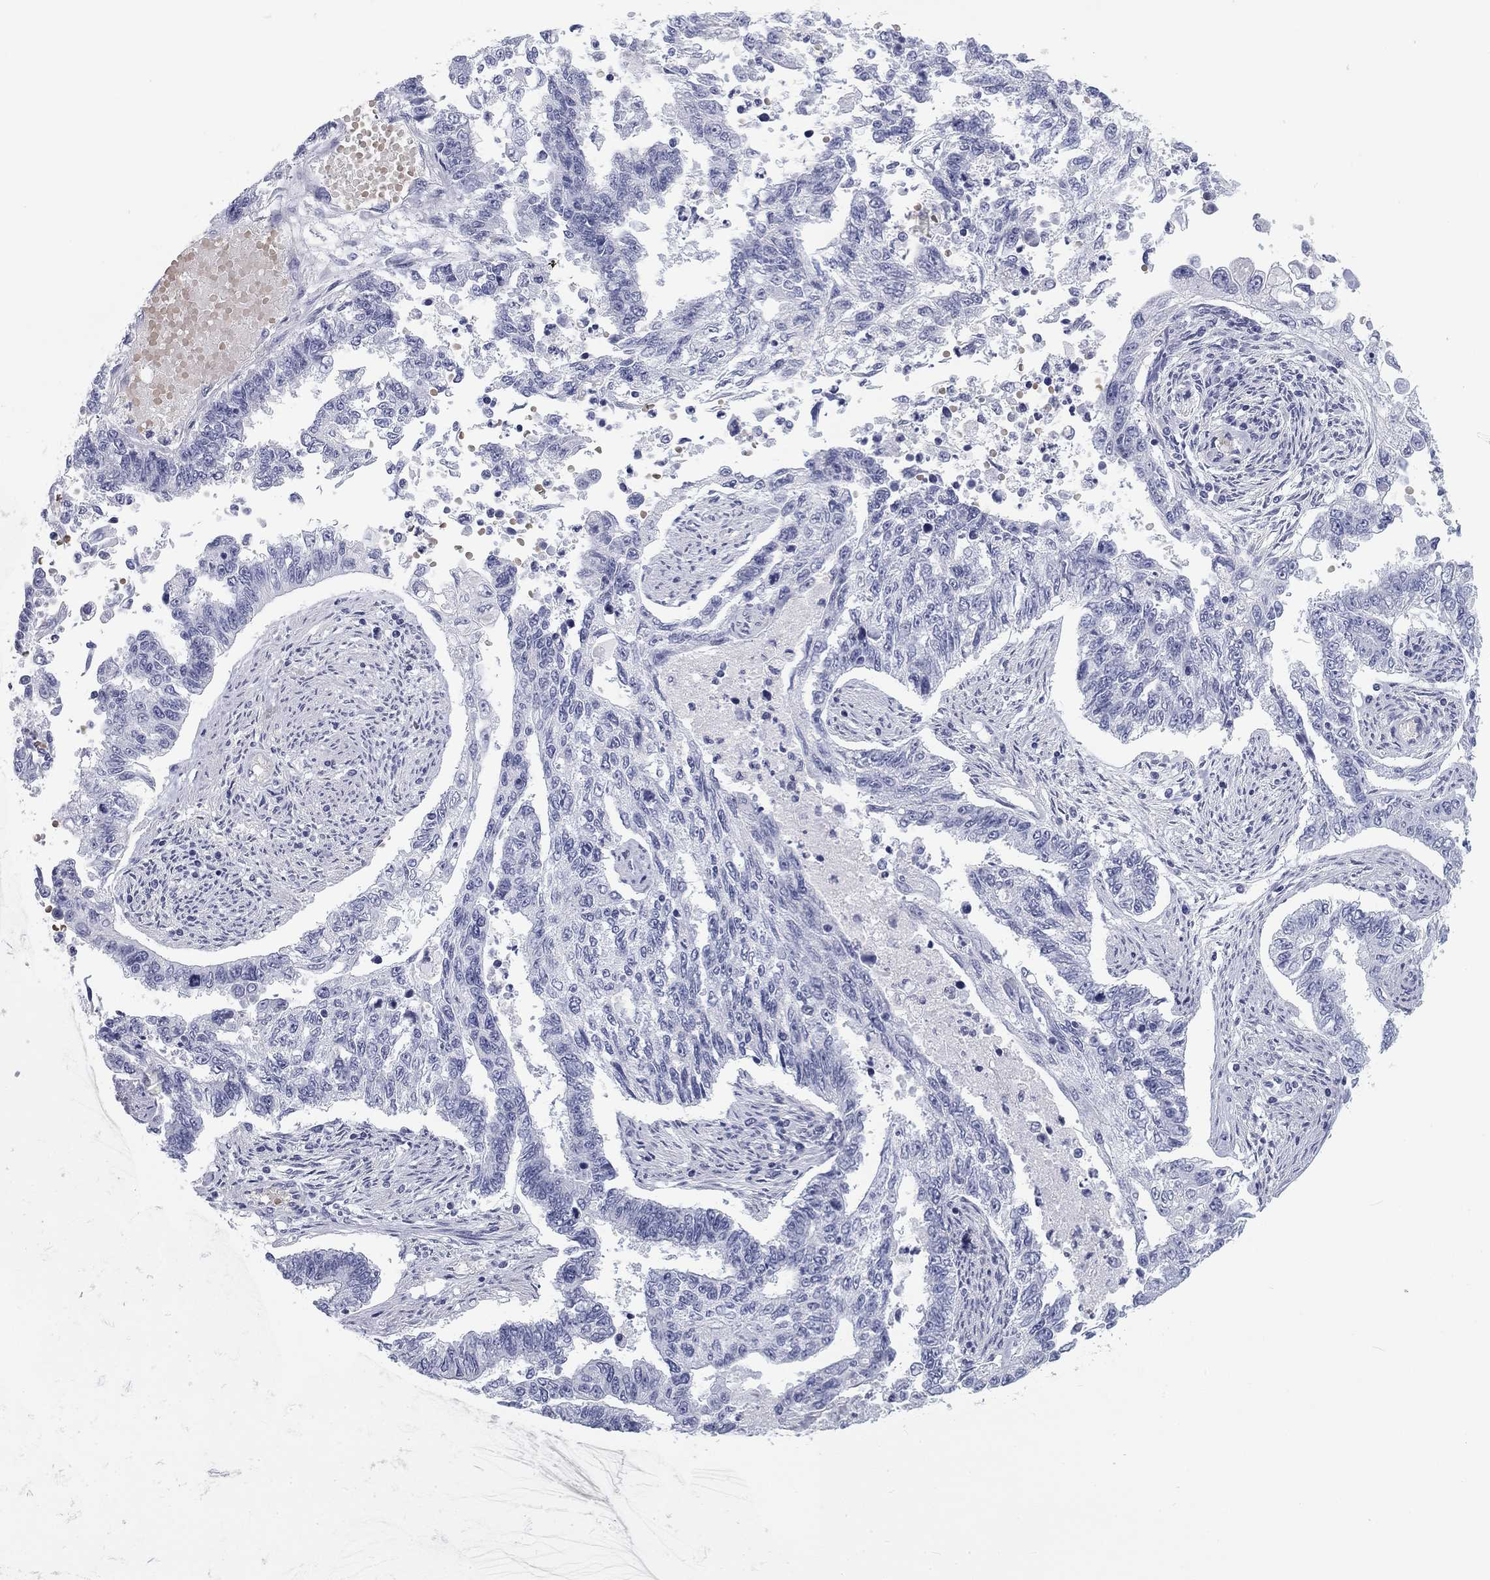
{"staining": {"intensity": "negative", "quantity": "none", "location": "none"}, "tissue": "endometrial cancer", "cell_type": "Tumor cells", "image_type": "cancer", "snomed": [{"axis": "morphology", "description": "Adenocarcinoma, NOS"}, {"axis": "topography", "description": "Uterus"}], "caption": "This is a micrograph of immunohistochemistry staining of endometrial adenocarcinoma, which shows no expression in tumor cells.", "gene": "CALB1", "patient": {"sex": "female", "age": 59}}